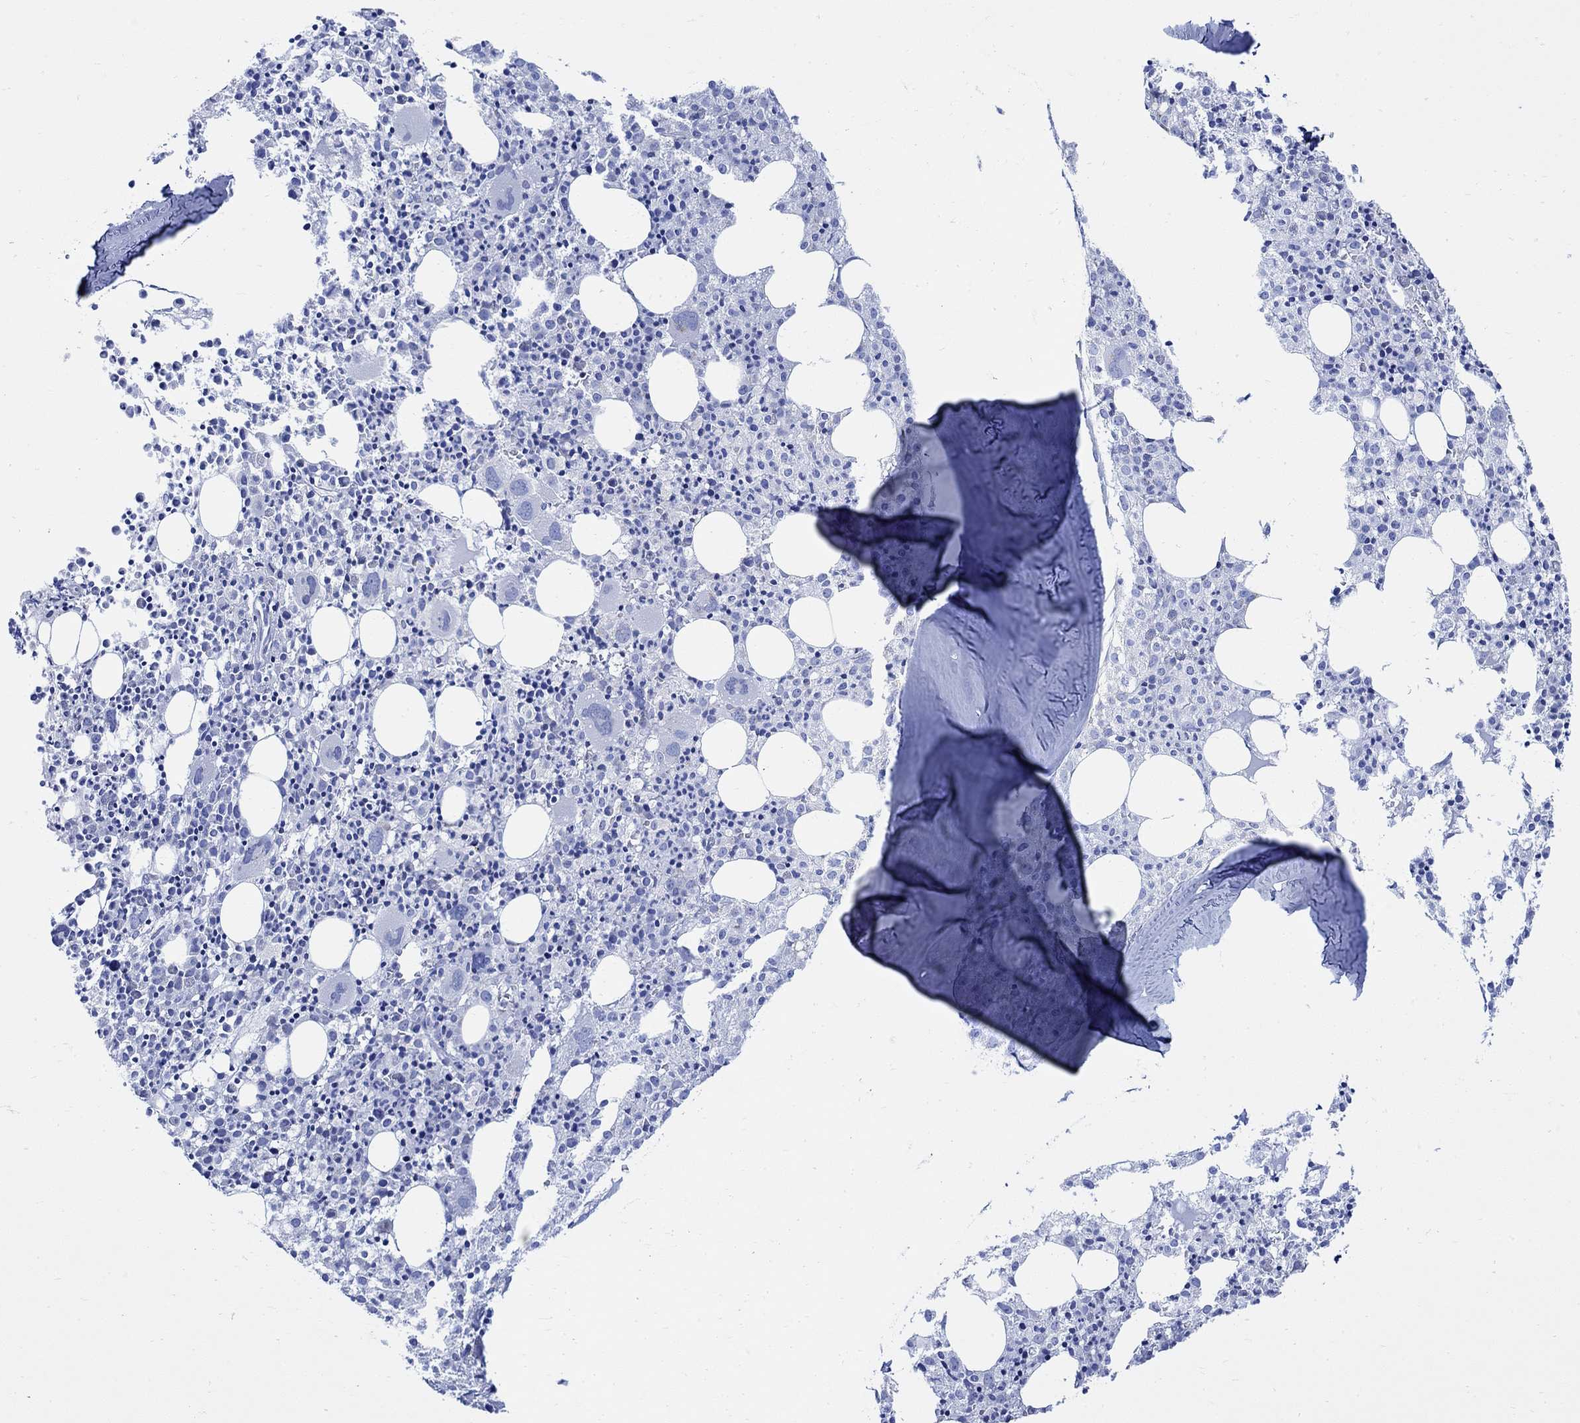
{"staining": {"intensity": "negative", "quantity": "none", "location": "none"}, "tissue": "bone marrow", "cell_type": "Hematopoietic cells", "image_type": "normal", "snomed": [{"axis": "morphology", "description": "Normal tissue, NOS"}, {"axis": "morphology", "description": "Inflammation, NOS"}, {"axis": "topography", "description": "Bone marrow"}], "caption": "This is a image of immunohistochemistry (IHC) staining of unremarkable bone marrow, which shows no positivity in hematopoietic cells. The staining is performed using DAB brown chromogen with nuclei counter-stained in using hematoxylin.", "gene": "CPLX1", "patient": {"sex": "male", "age": 3}}